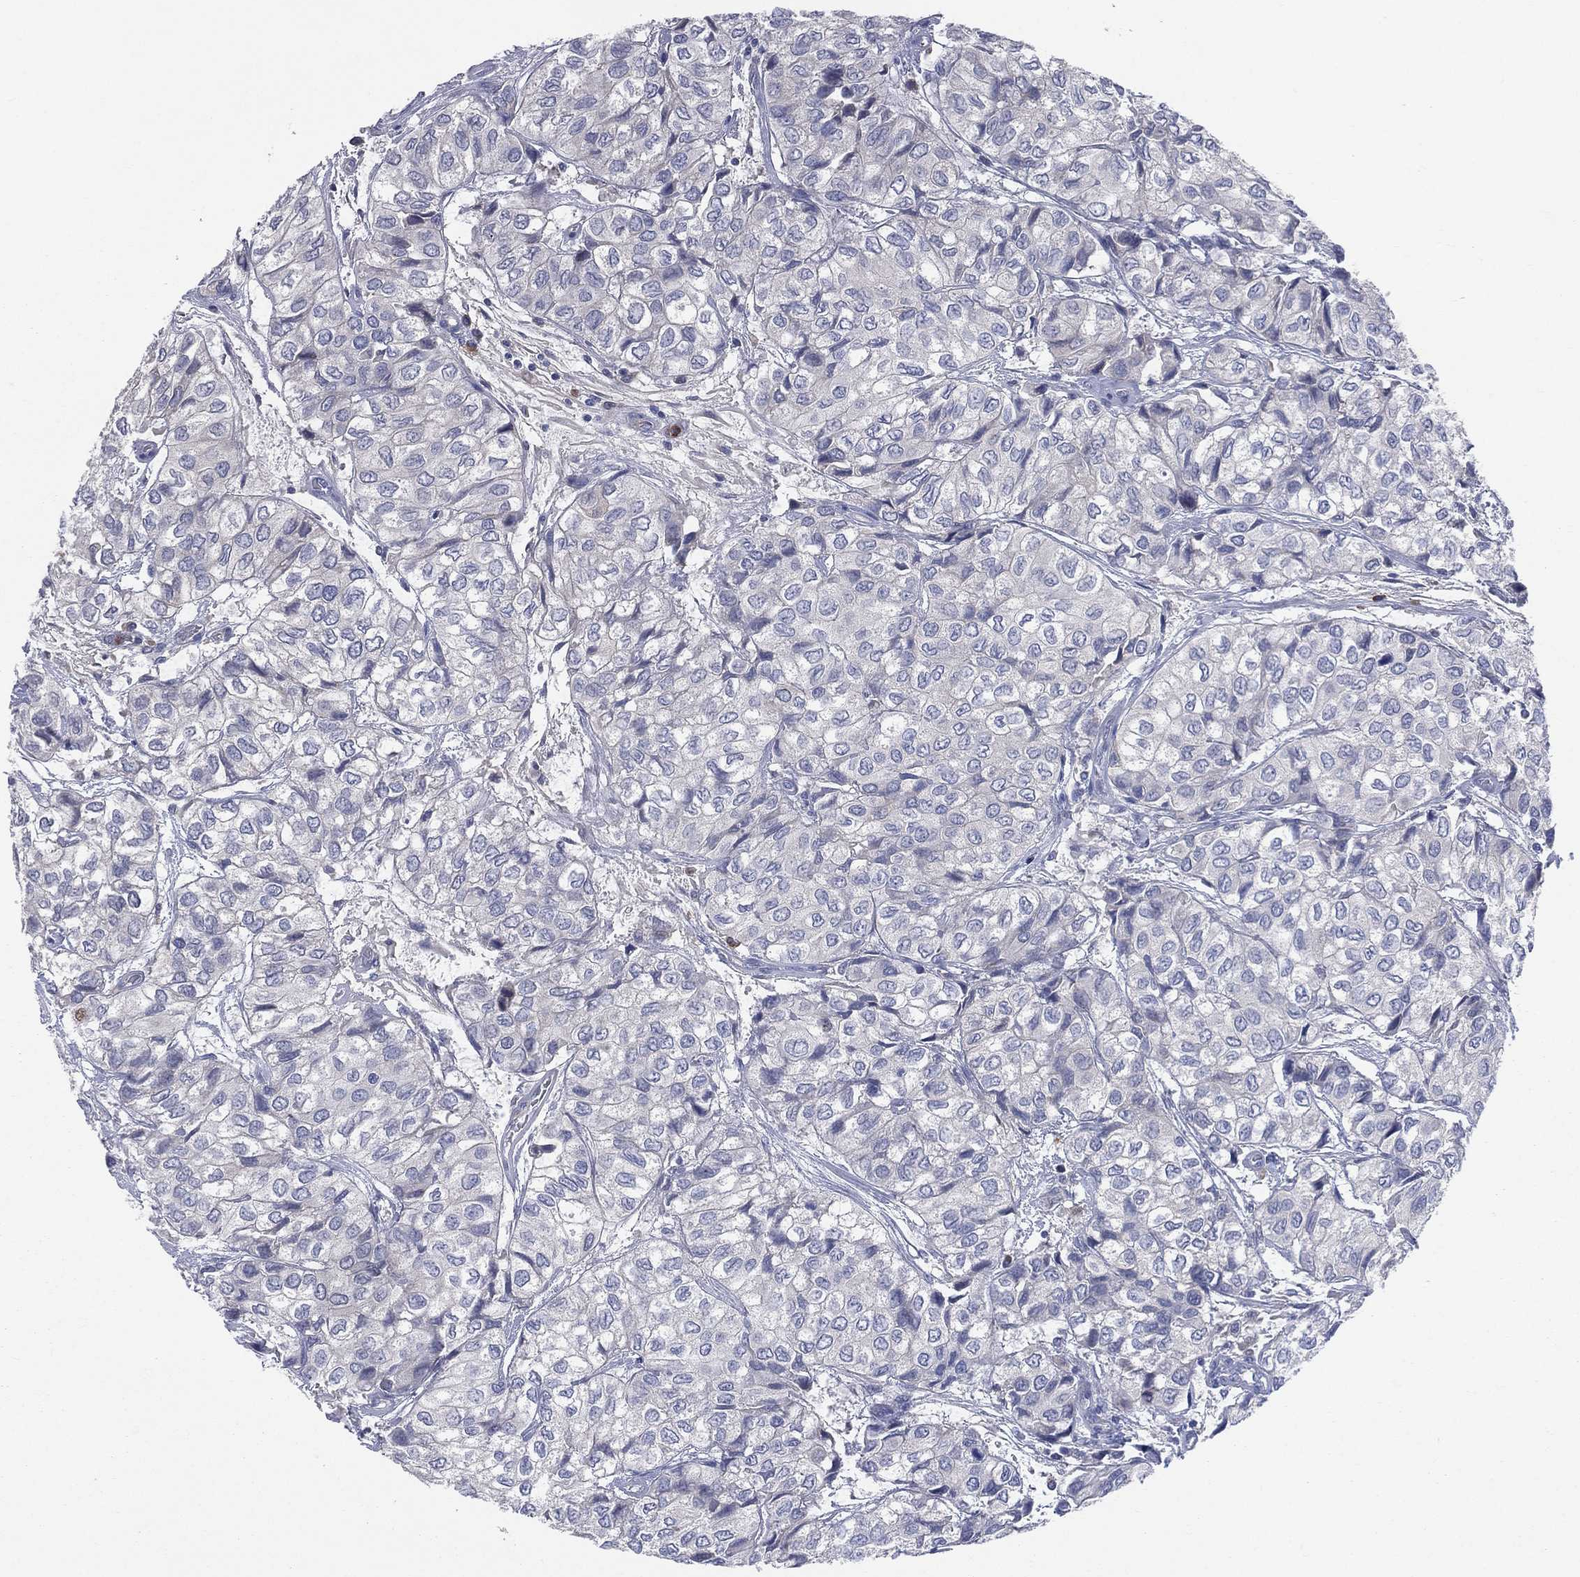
{"staining": {"intensity": "negative", "quantity": "none", "location": "none"}, "tissue": "urothelial cancer", "cell_type": "Tumor cells", "image_type": "cancer", "snomed": [{"axis": "morphology", "description": "Urothelial carcinoma, High grade"}, {"axis": "topography", "description": "Urinary bladder"}], "caption": "Immunohistochemistry (IHC) photomicrograph of neoplastic tissue: urothelial carcinoma (high-grade) stained with DAB demonstrates no significant protein staining in tumor cells.", "gene": "CCDC159", "patient": {"sex": "male", "age": 73}}